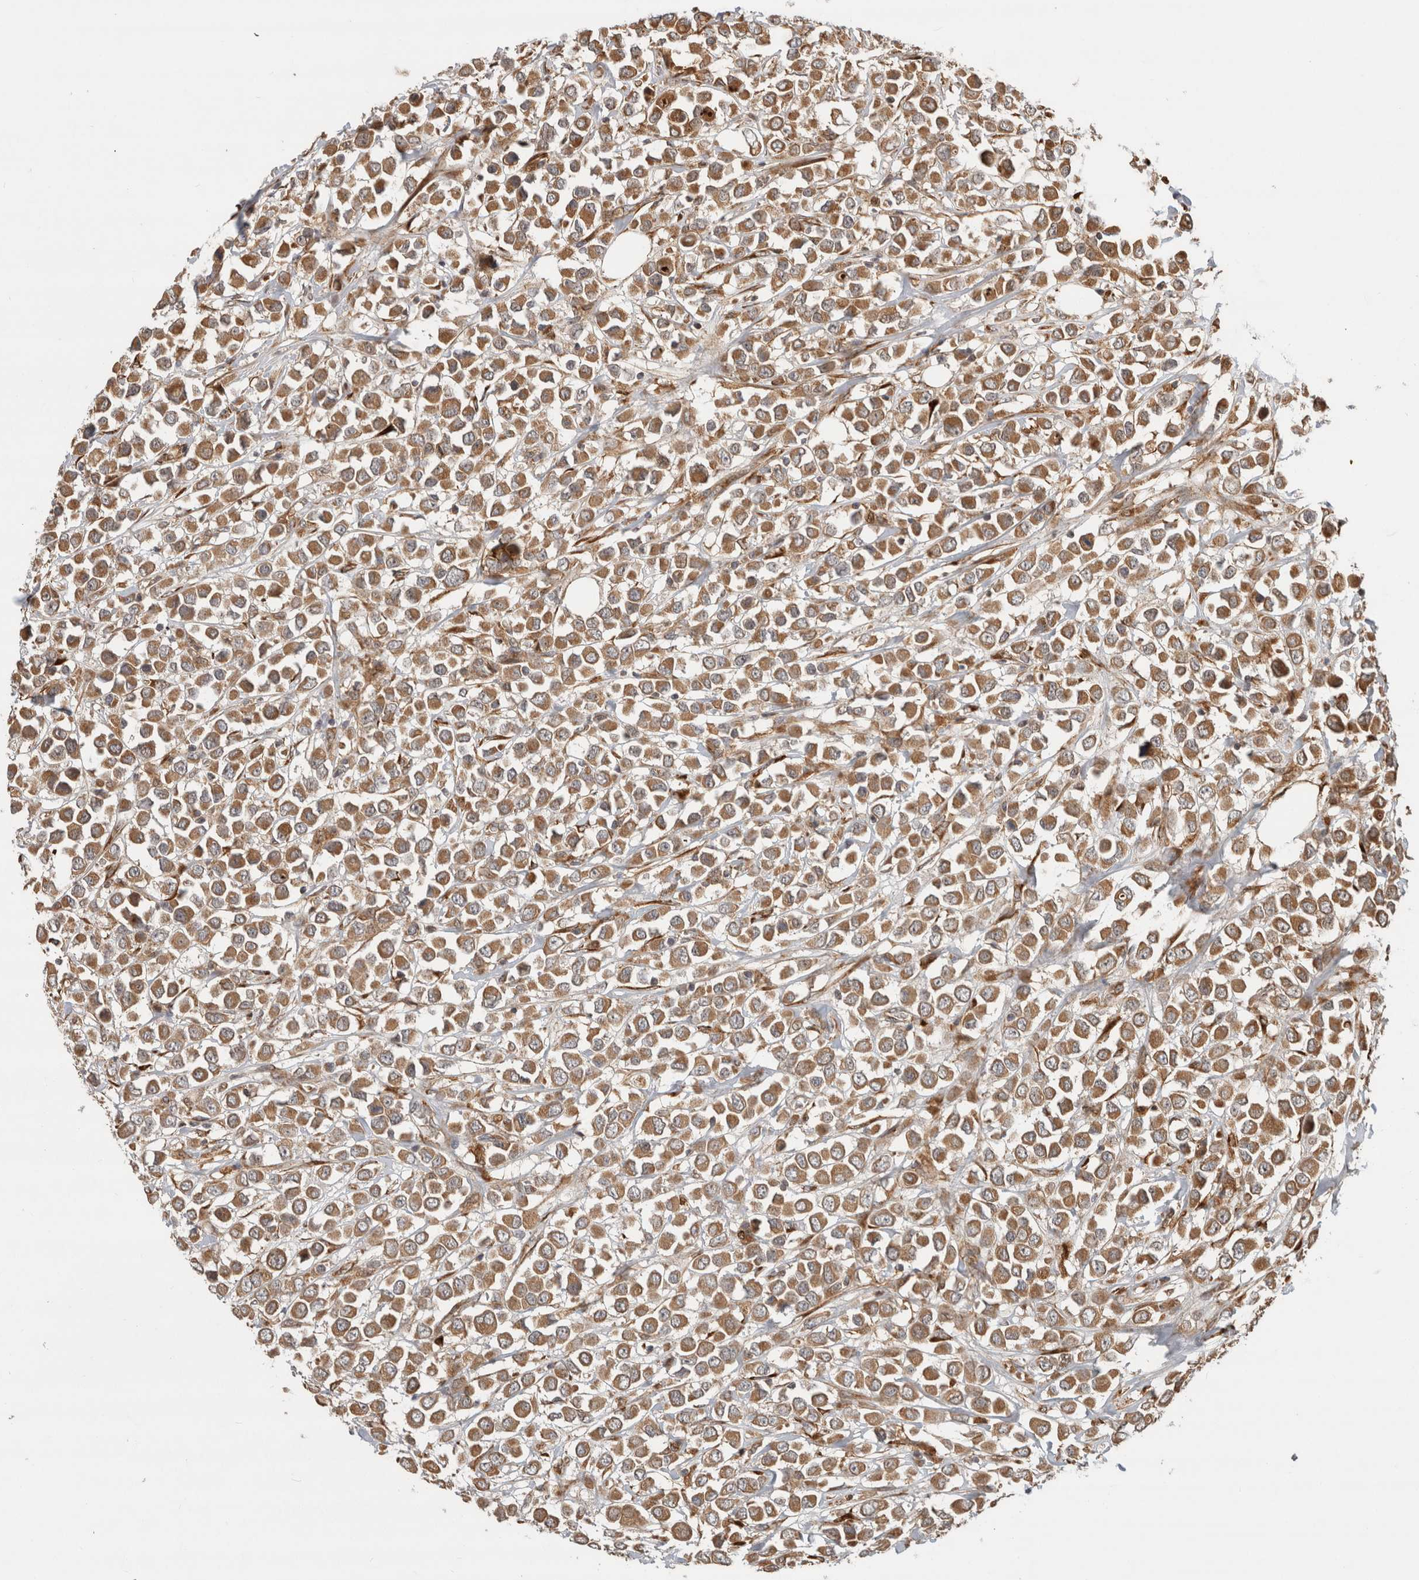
{"staining": {"intensity": "moderate", "quantity": ">75%", "location": "cytoplasmic/membranous"}, "tissue": "breast cancer", "cell_type": "Tumor cells", "image_type": "cancer", "snomed": [{"axis": "morphology", "description": "Duct carcinoma"}, {"axis": "topography", "description": "Breast"}], "caption": "High-magnification brightfield microscopy of breast cancer stained with DAB (brown) and counterstained with hematoxylin (blue). tumor cells exhibit moderate cytoplasmic/membranous staining is identified in approximately>75% of cells.", "gene": "TUBD1", "patient": {"sex": "female", "age": 61}}